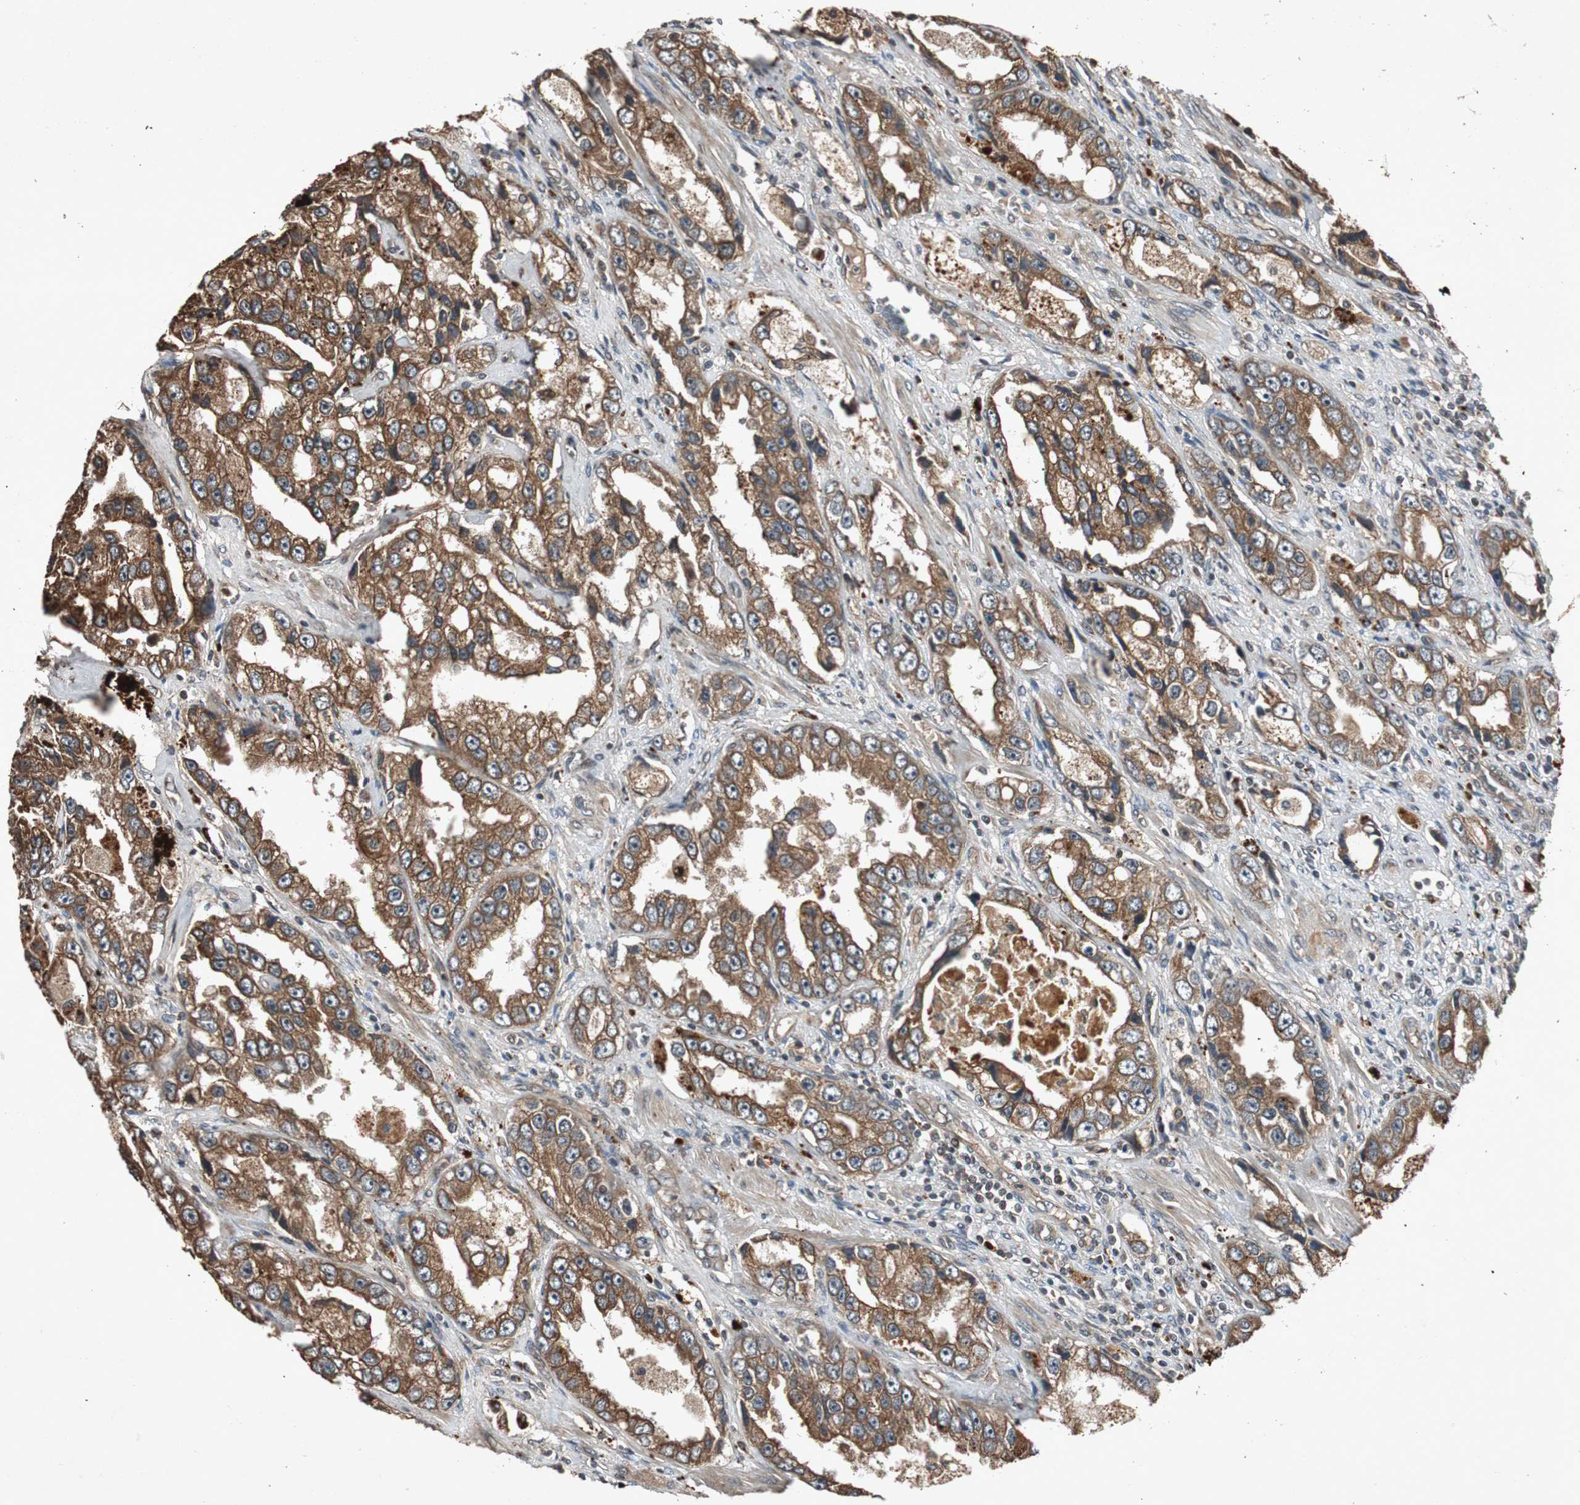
{"staining": {"intensity": "strong", "quantity": ">75%", "location": "cytoplasmic/membranous"}, "tissue": "prostate cancer", "cell_type": "Tumor cells", "image_type": "cancer", "snomed": [{"axis": "morphology", "description": "Adenocarcinoma, High grade"}, {"axis": "topography", "description": "Prostate"}], "caption": "This is a photomicrograph of IHC staining of adenocarcinoma (high-grade) (prostate), which shows strong positivity in the cytoplasmic/membranous of tumor cells.", "gene": "SLIT2", "patient": {"sex": "male", "age": 63}}